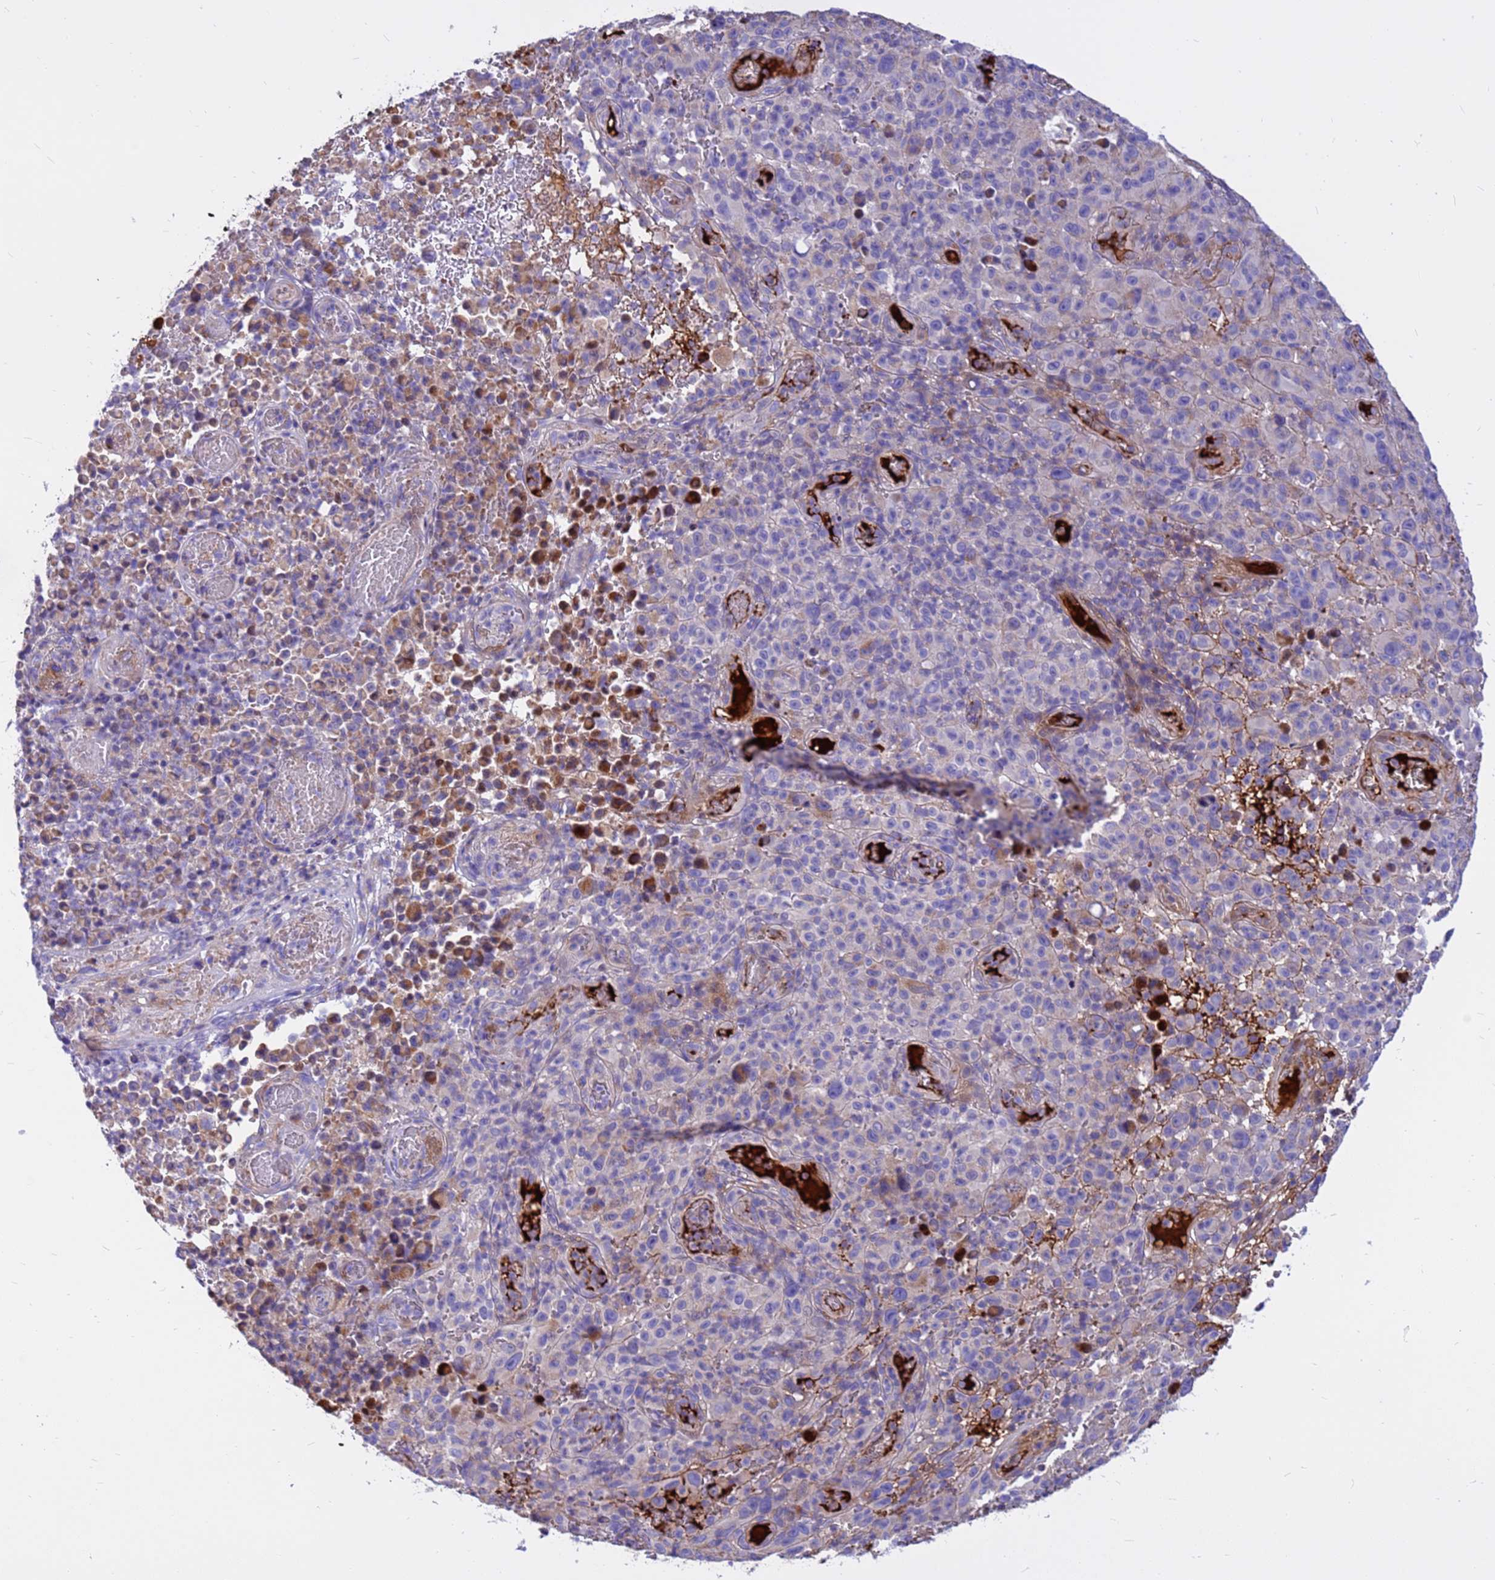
{"staining": {"intensity": "negative", "quantity": "none", "location": "none"}, "tissue": "melanoma", "cell_type": "Tumor cells", "image_type": "cancer", "snomed": [{"axis": "morphology", "description": "Malignant melanoma, NOS"}, {"axis": "topography", "description": "Skin"}], "caption": "There is no significant staining in tumor cells of melanoma. The staining is performed using DAB (3,3'-diaminobenzidine) brown chromogen with nuclei counter-stained in using hematoxylin.", "gene": "CRHBP", "patient": {"sex": "female", "age": 82}}